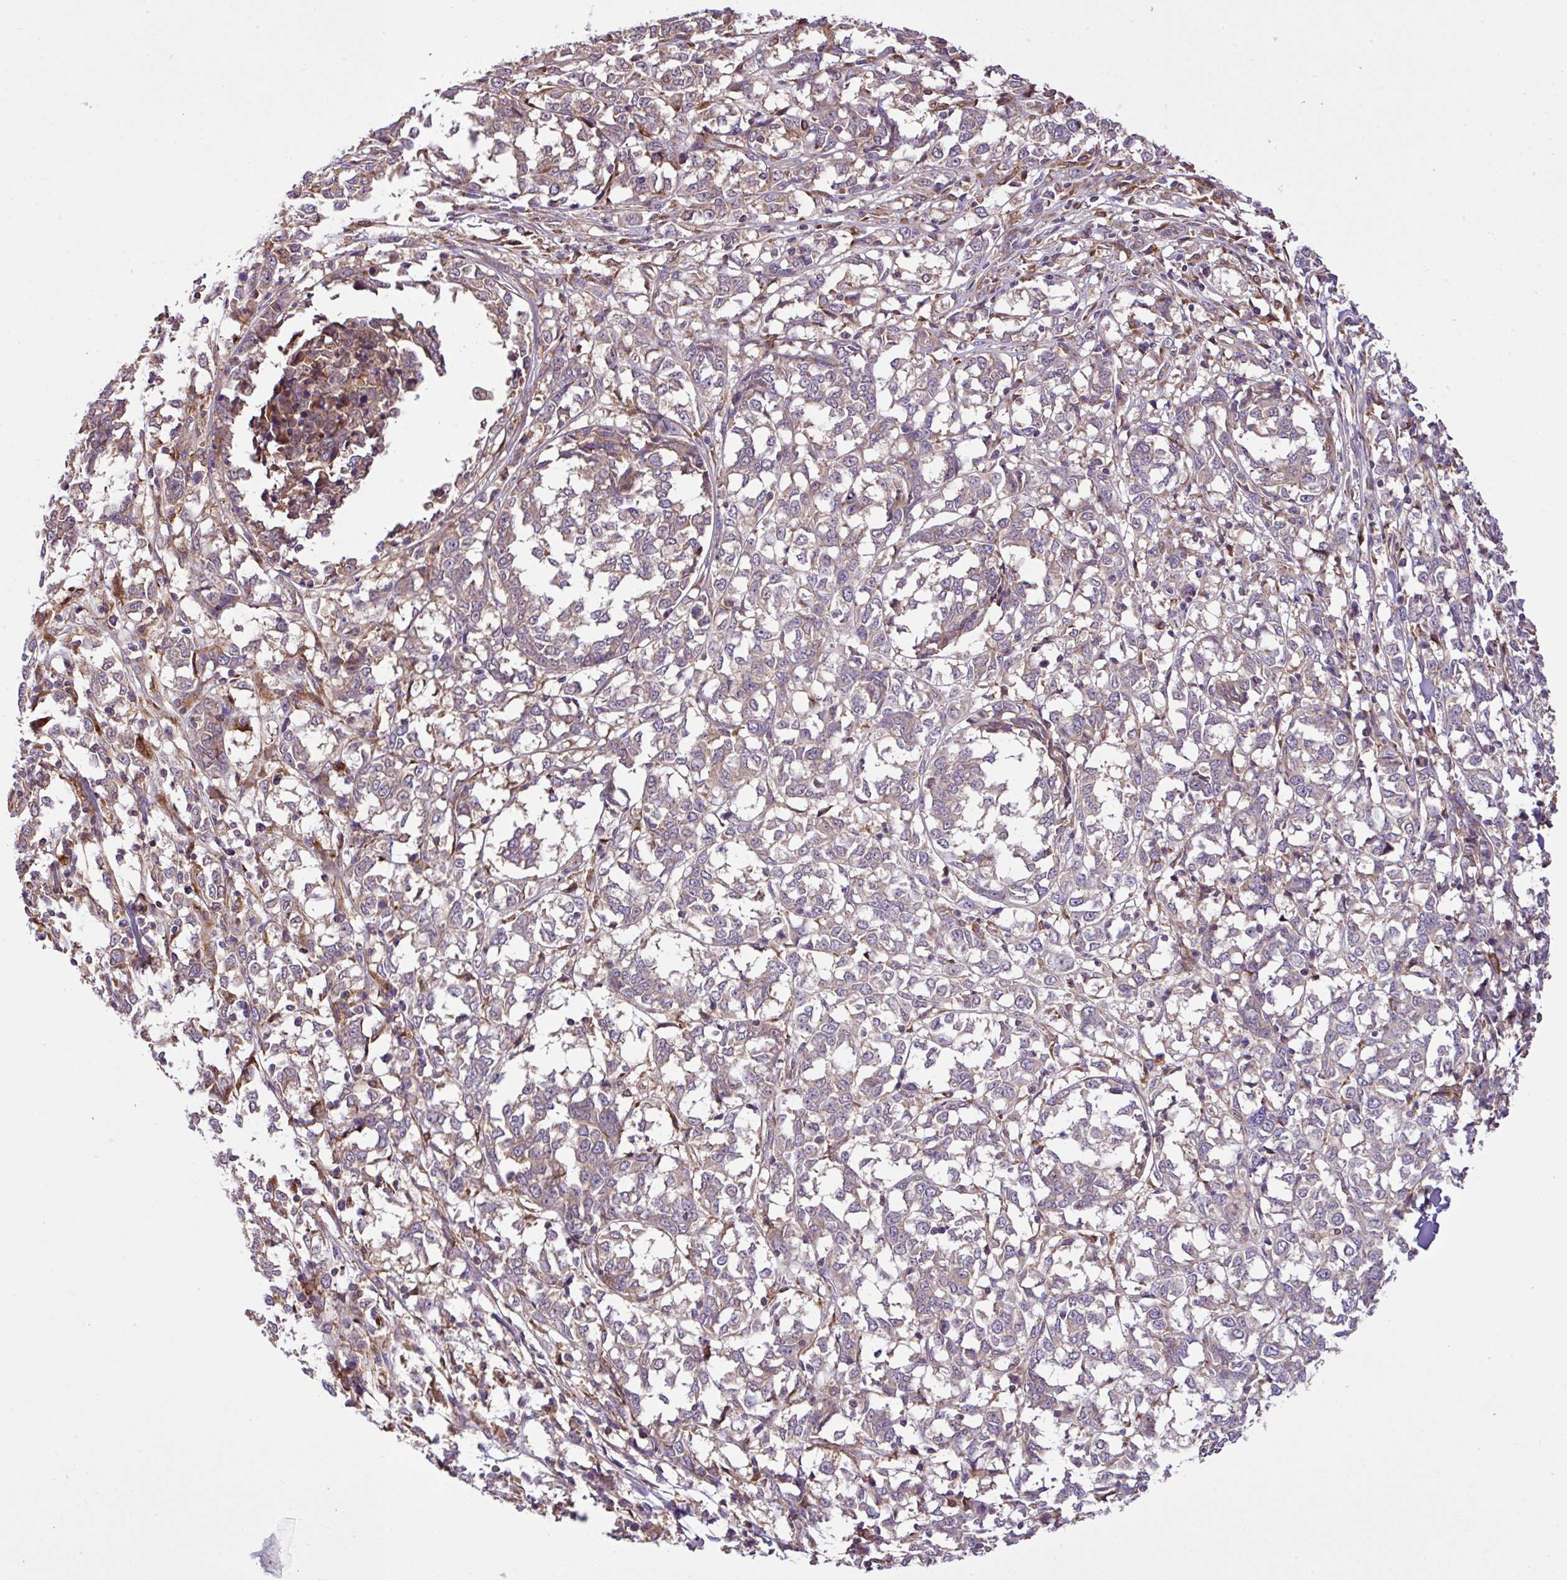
{"staining": {"intensity": "negative", "quantity": "none", "location": "none"}, "tissue": "melanoma", "cell_type": "Tumor cells", "image_type": "cancer", "snomed": [{"axis": "morphology", "description": "Malignant melanoma, NOS"}, {"axis": "topography", "description": "Skin"}], "caption": "Protein analysis of melanoma exhibits no significant positivity in tumor cells.", "gene": "DLGAP4", "patient": {"sex": "female", "age": 72}}